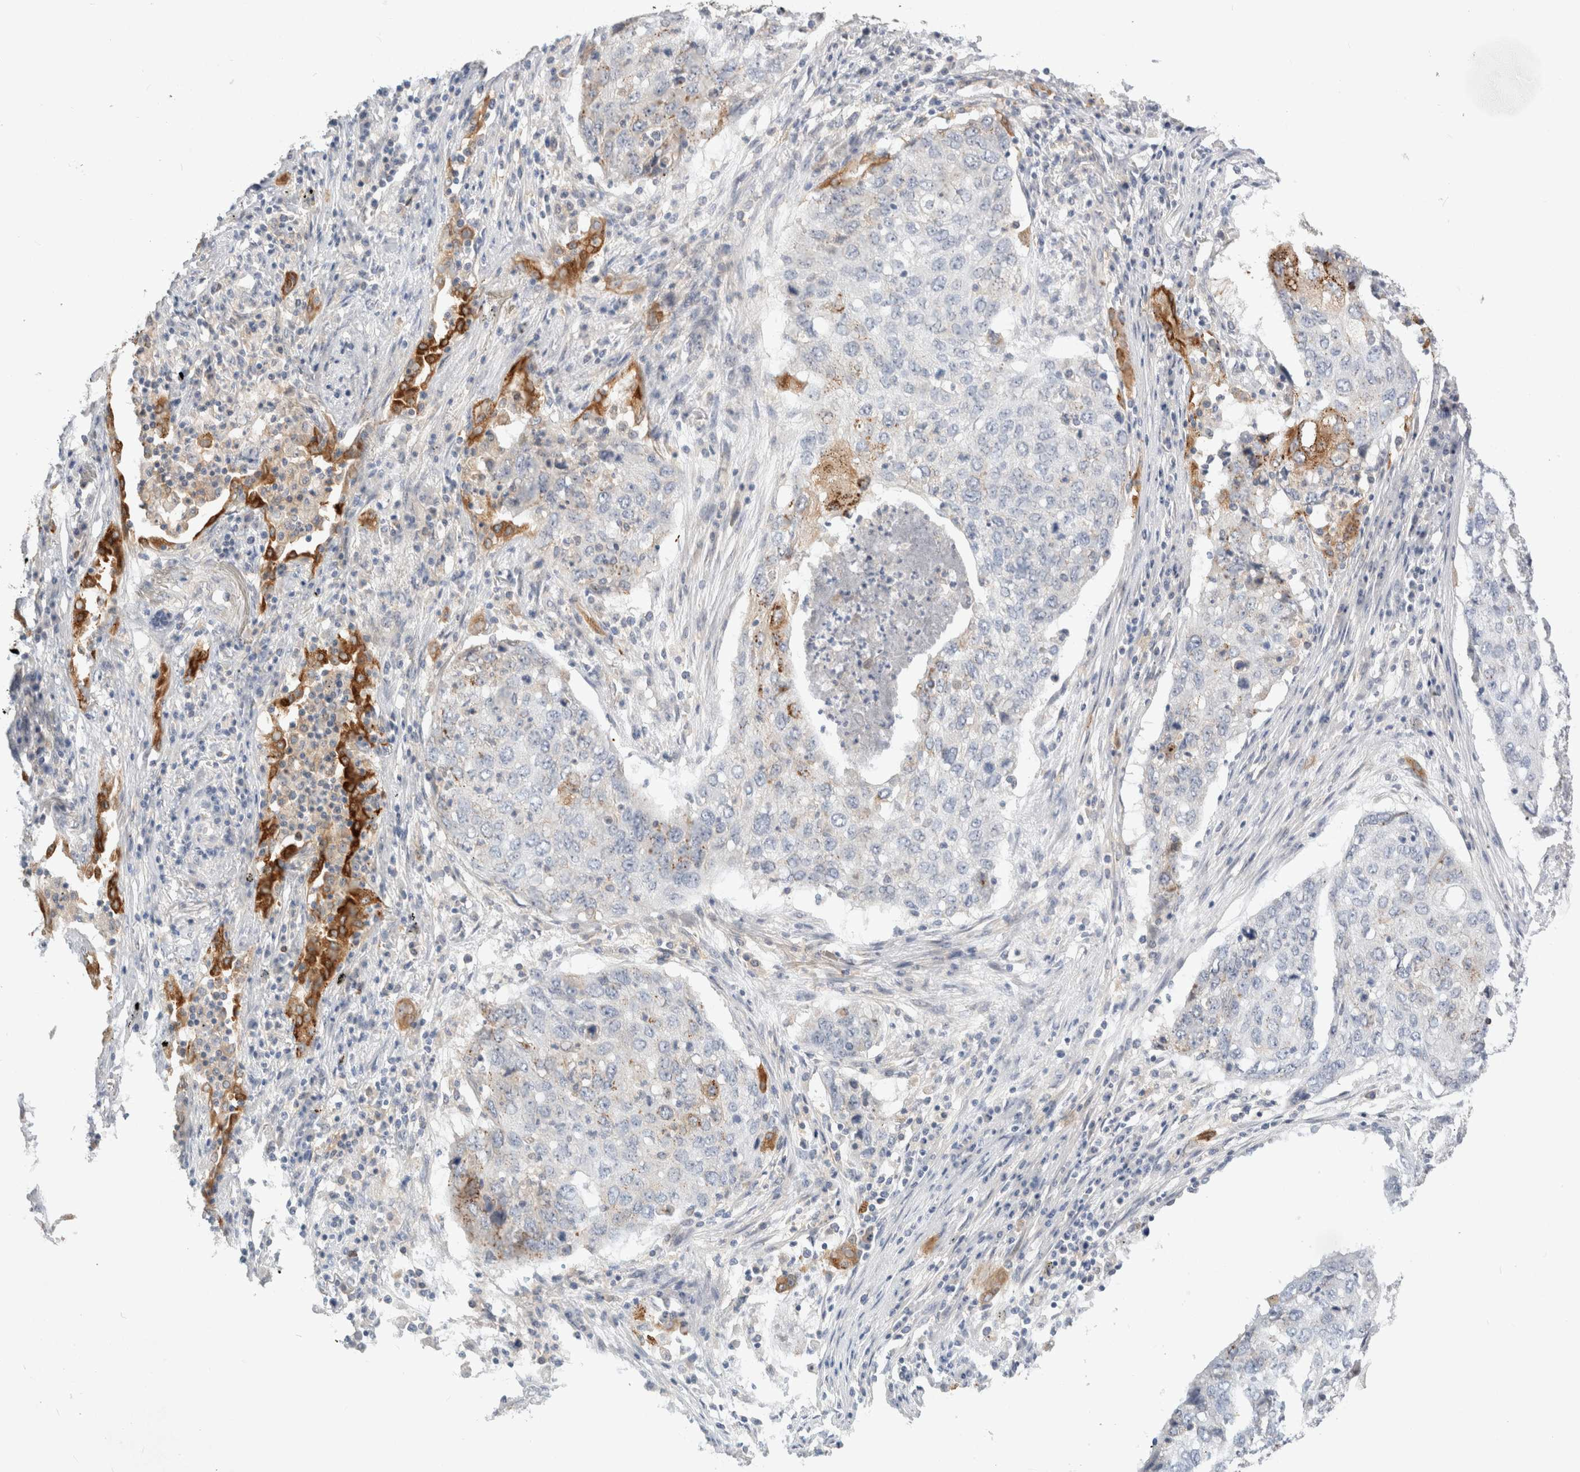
{"staining": {"intensity": "negative", "quantity": "none", "location": "none"}, "tissue": "lung cancer", "cell_type": "Tumor cells", "image_type": "cancer", "snomed": [{"axis": "morphology", "description": "Squamous cell carcinoma, NOS"}, {"axis": "topography", "description": "Lung"}], "caption": "Tumor cells show no significant positivity in lung cancer.", "gene": "SDR16C5", "patient": {"sex": "female", "age": 63}}